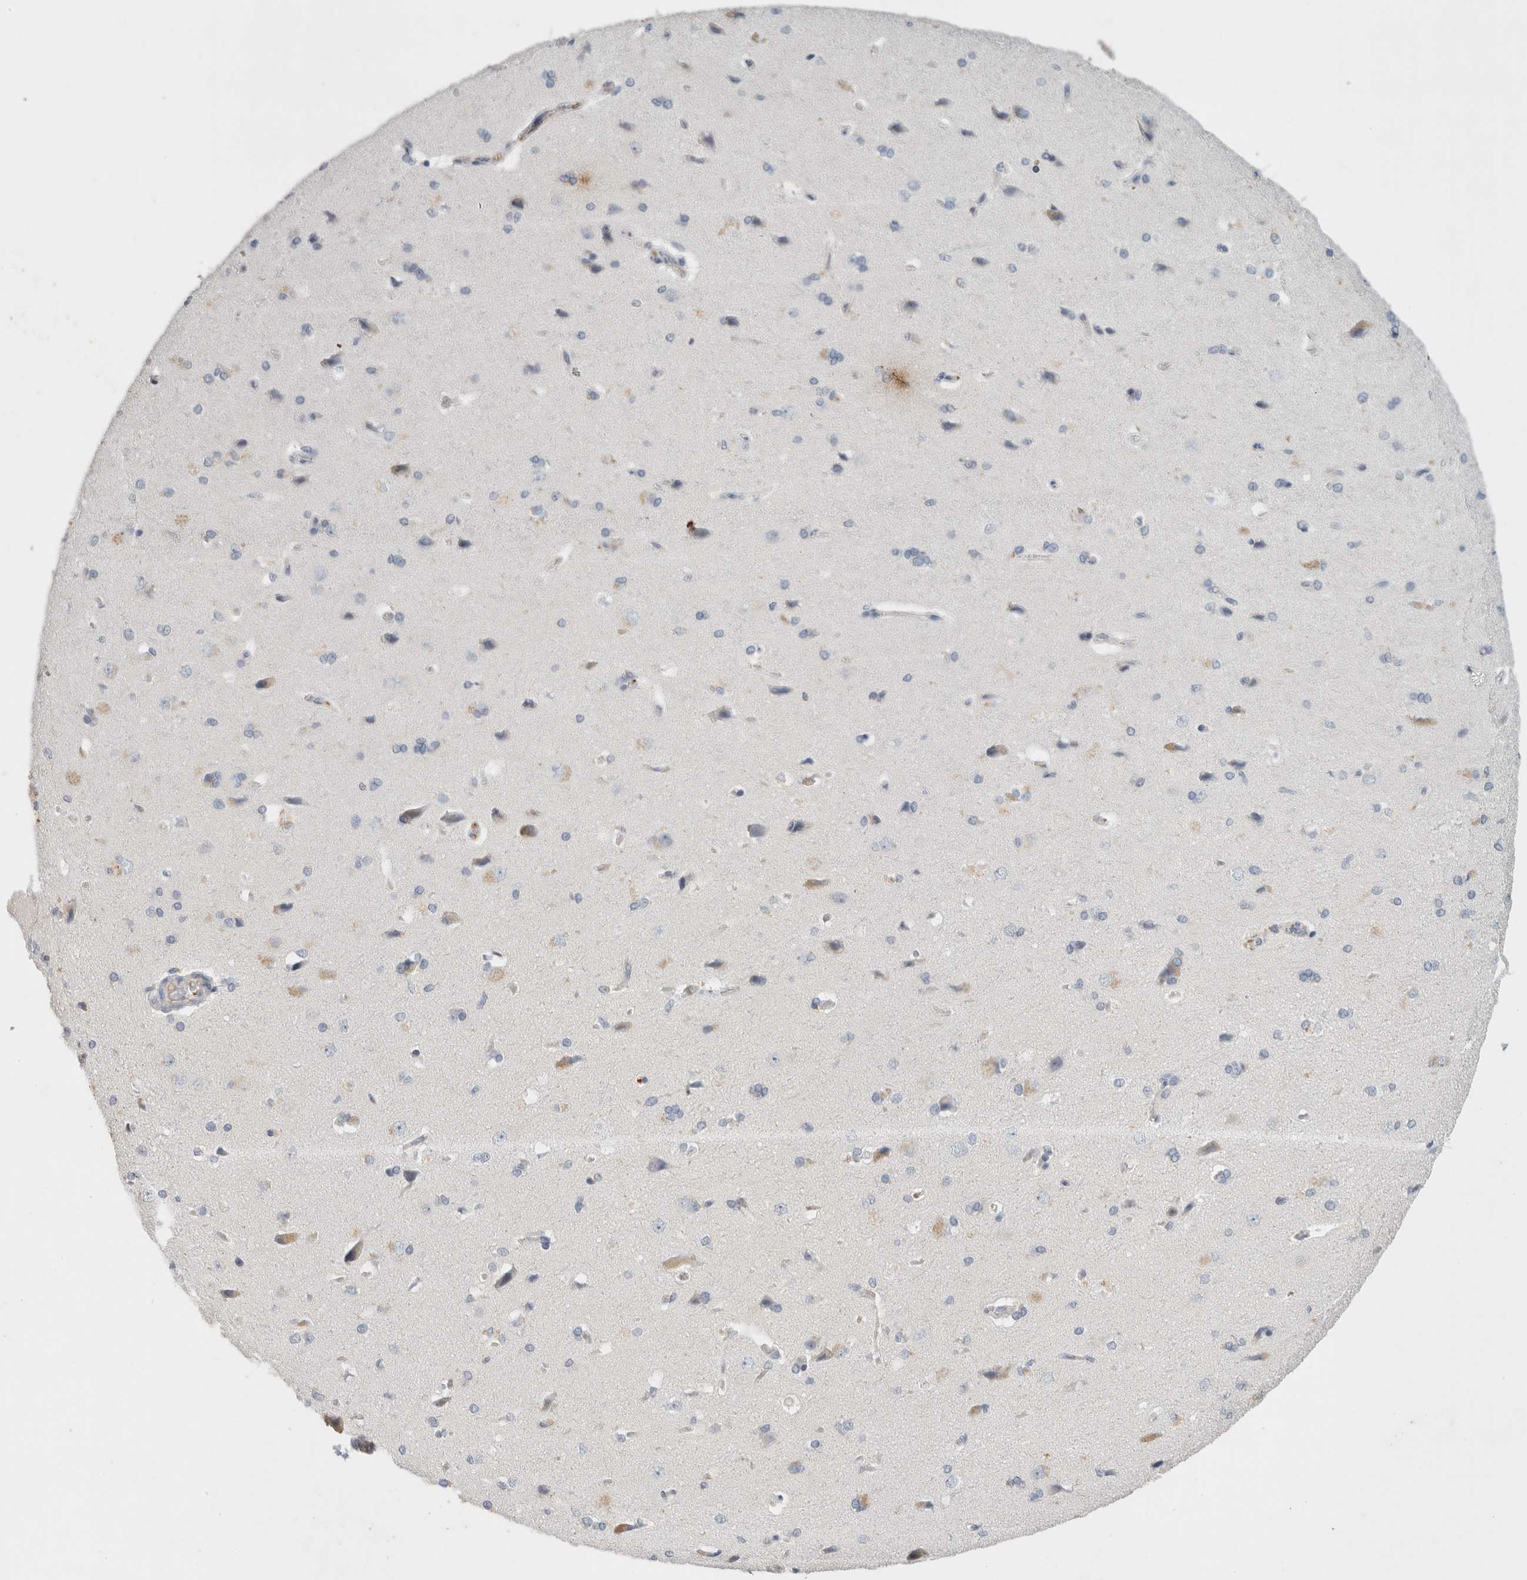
{"staining": {"intensity": "negative", "quantity": "none", "location": "none"}, "tissue": "cerebral cortex", "cell_type": "Endothelial cells", "image_type": "normal", "snomed": [{"axis": "morphology", "description": "Normal tissue, NOS"}, {"axis": "topography", "description": "Cerebral cortex"}], "caption": "An immunohistochemistry (IHC) histopathology image of benign cerebral cortex is shown. There is no staining in endothelial cells of cerebral cortex. The staining is performed using DAB brown chromogen with nuclei counter-stained in using hematoxylin.", "gene": "CD36", "patient": {"sex": "male", "age": 62}}